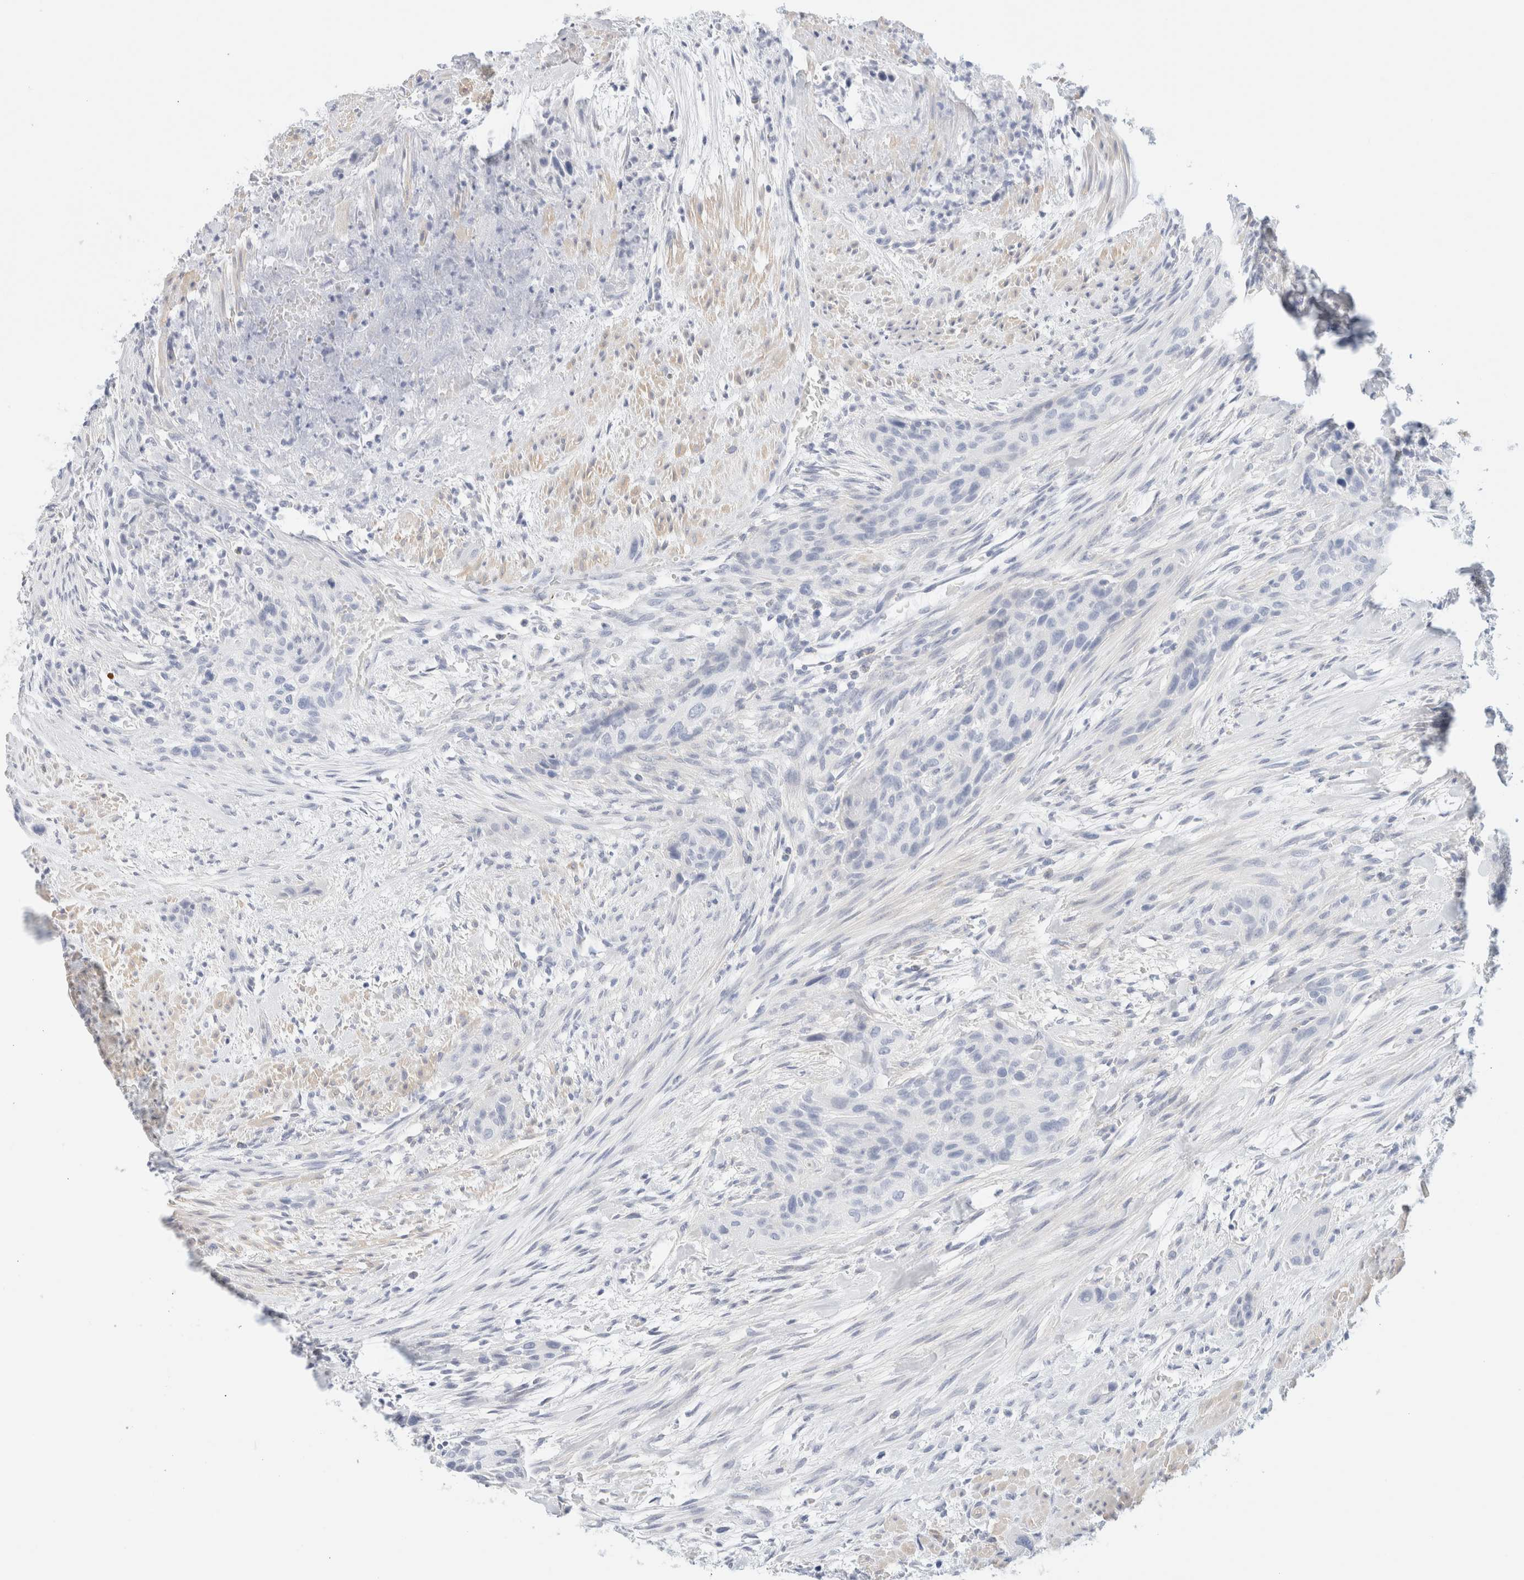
{"staining": {"intensity": "negative", "quantity": "none", "location": "none"}, "tissue": "urothelial cancer", "cell_type": "Tumor cells", "image_type": "cancer", "snomed": [{"axis": "morphology", "description": "Urothelial carcinoma, High grade"}, {"axis": "topography", "description": "Urinary bladder"}], "caption": "This histopathology image is of urothelial carcinoma (high-grade) stained with immunohistochemistry (IHC) to label a protein in brown with the nuclei are counter-stained blue. There is no staining in tumor cells.", "gene": "DPYS", "patient": {"sex": "male", "age": 35}}